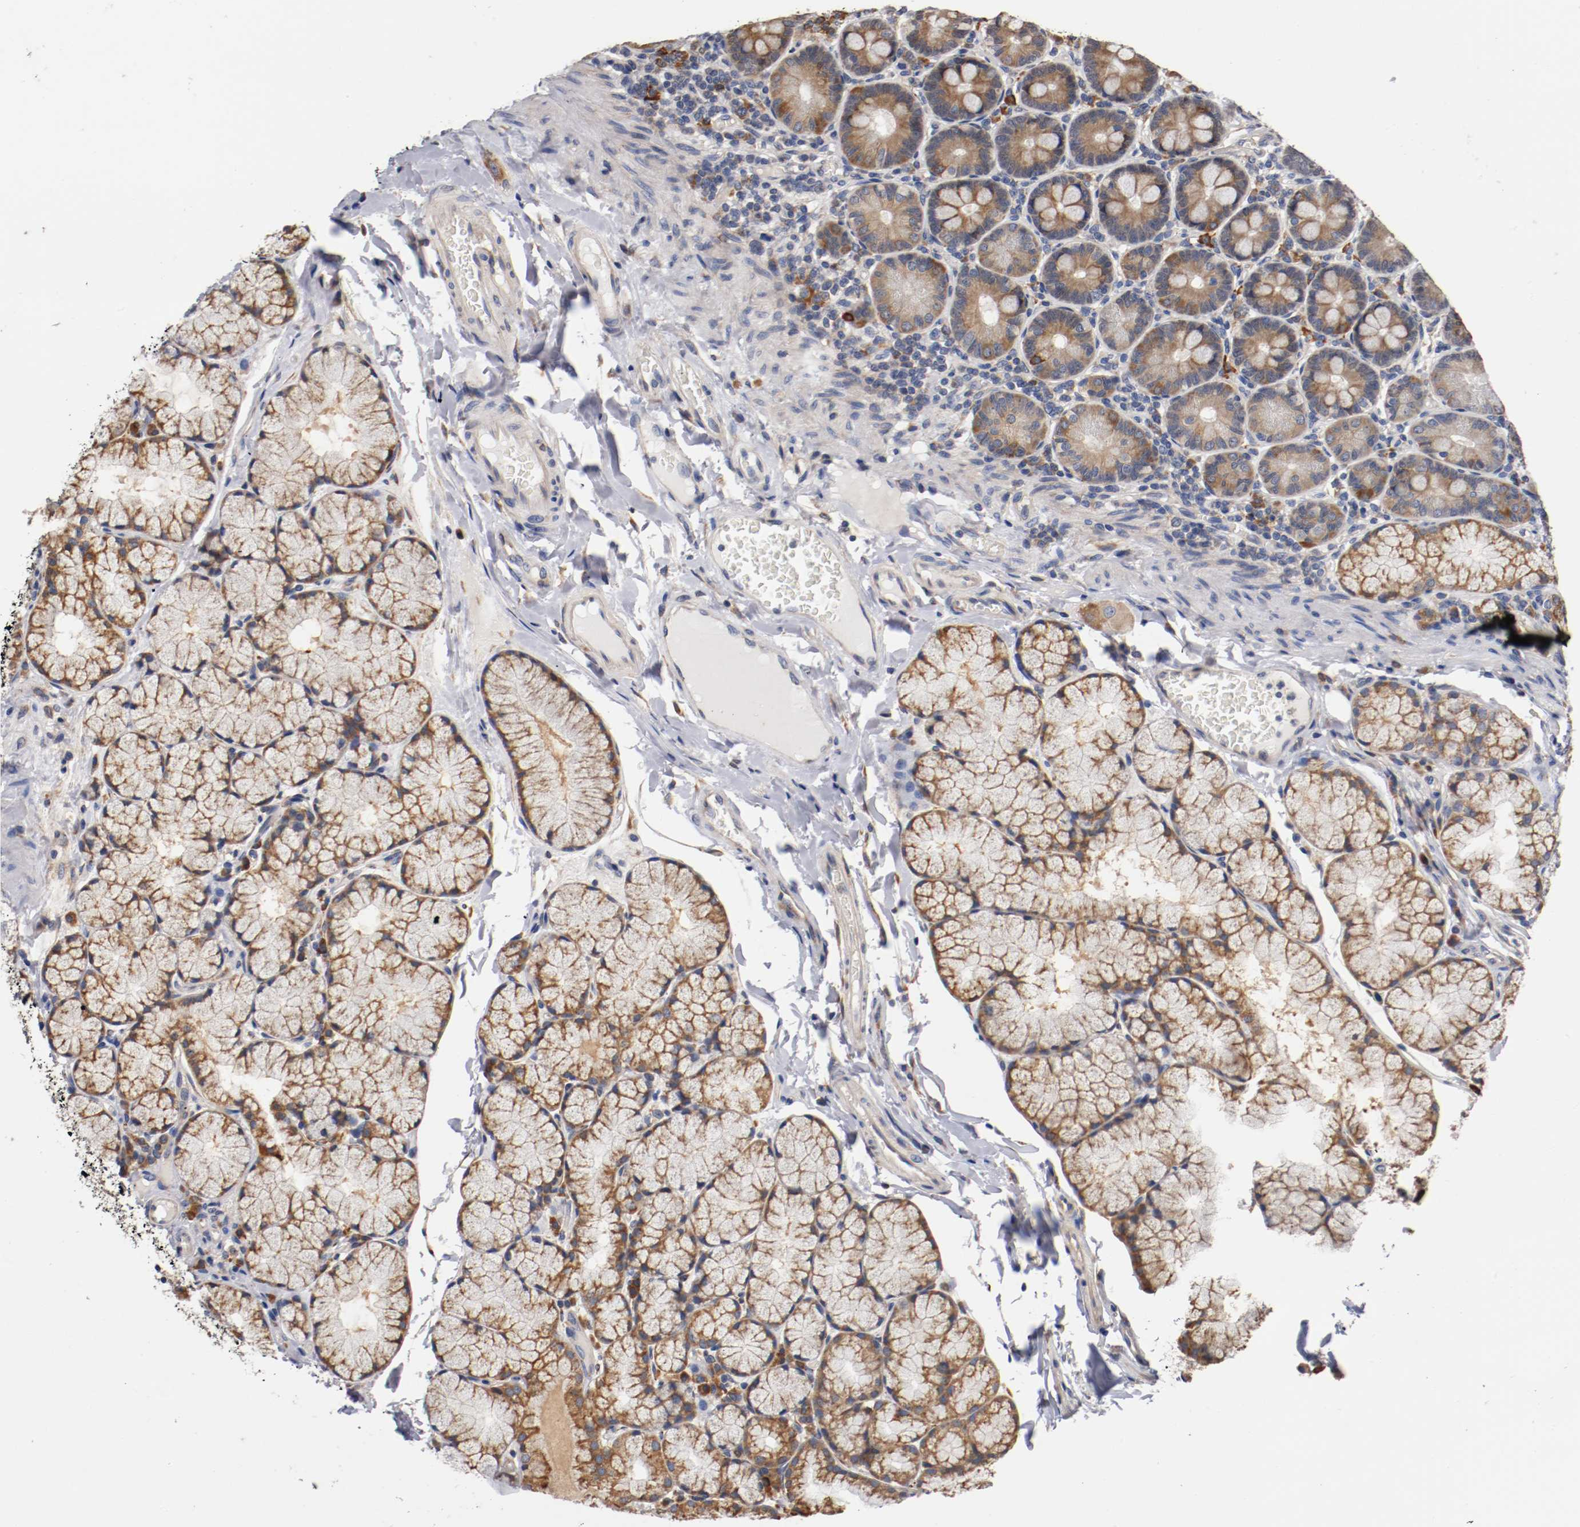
{"staining": {"intensity": "moderate", "quantity": ">75%", "location": "cytoplasmic/membranous"}, "tissue": "duodenum", "cell_type": "Glandular cells", "image_type": "normal", "snomed": [{"axis": "morphology", "description": "Normal tissue, NOS"}, {"axis": "topography", "description": "Duodenum"}], "caption": "The immunohistochemical stain shows moderate cytoplasmic/membranous staining in glandular cells of benign duodenum. The protein is stained brown, and the nuclei are stained in blue (DAB IHC with brightfield microscopy, high magnification).", "gene": "TNFSF12", "patient": {"sex": "male", "age": 50}}